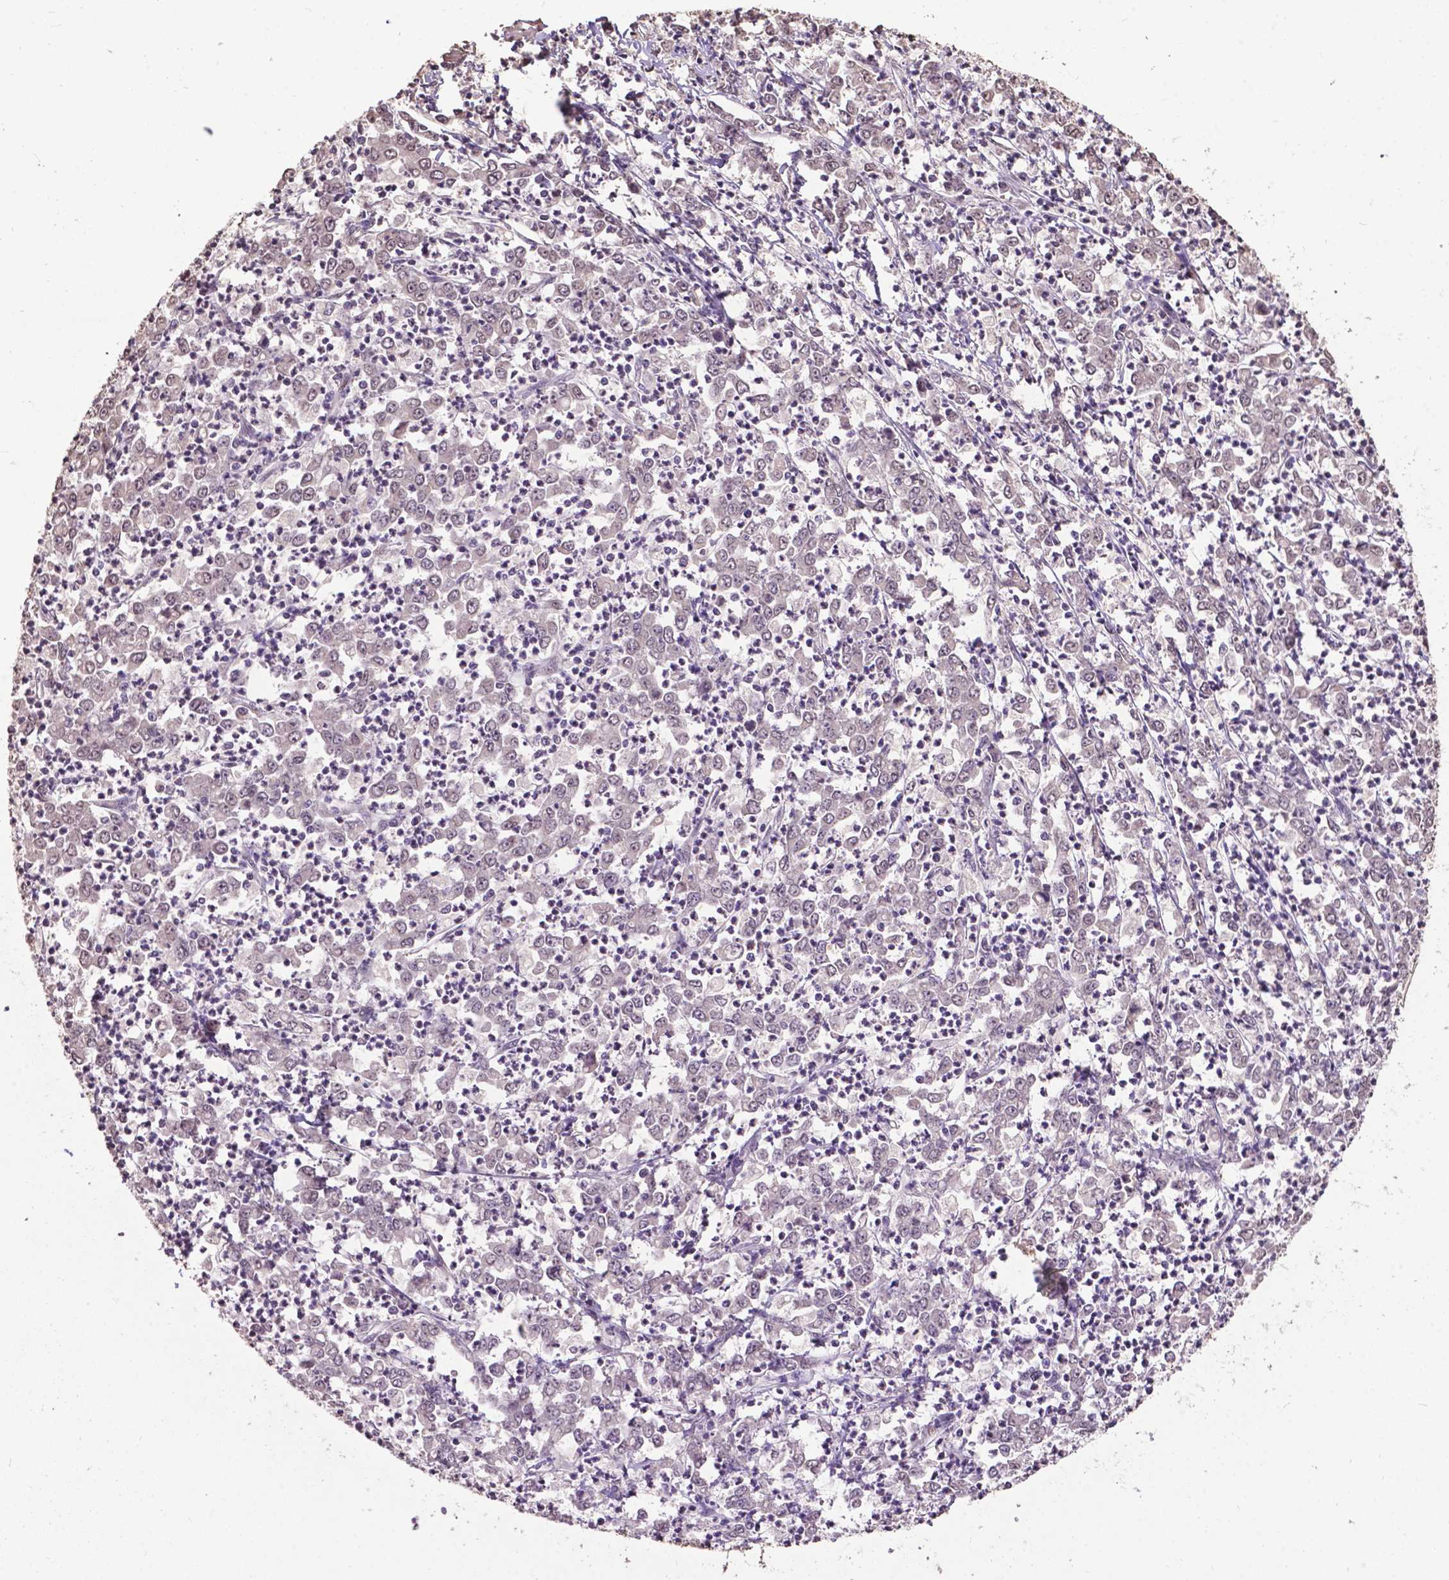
{"staining": {"intensity": "negative", "quantity": "none", "location": "none"}, "tissue": "stomach cancer", "cell_type": "Tumor cells", "image_type": "cancer", "snomed": [{"axis": "morphology", "description": "Adenocarcinoma, NOS"}, {"axis": "topography", "description": "Stomach, lower"}], "caption": "The immunohistochemistry (IHC) micrograph has no significant expression in tumor cells of stomach cancer (adenocarcinoma) tissue.", "gene": "GLRA2", "patient": {"sex": "female", "age": 71}}